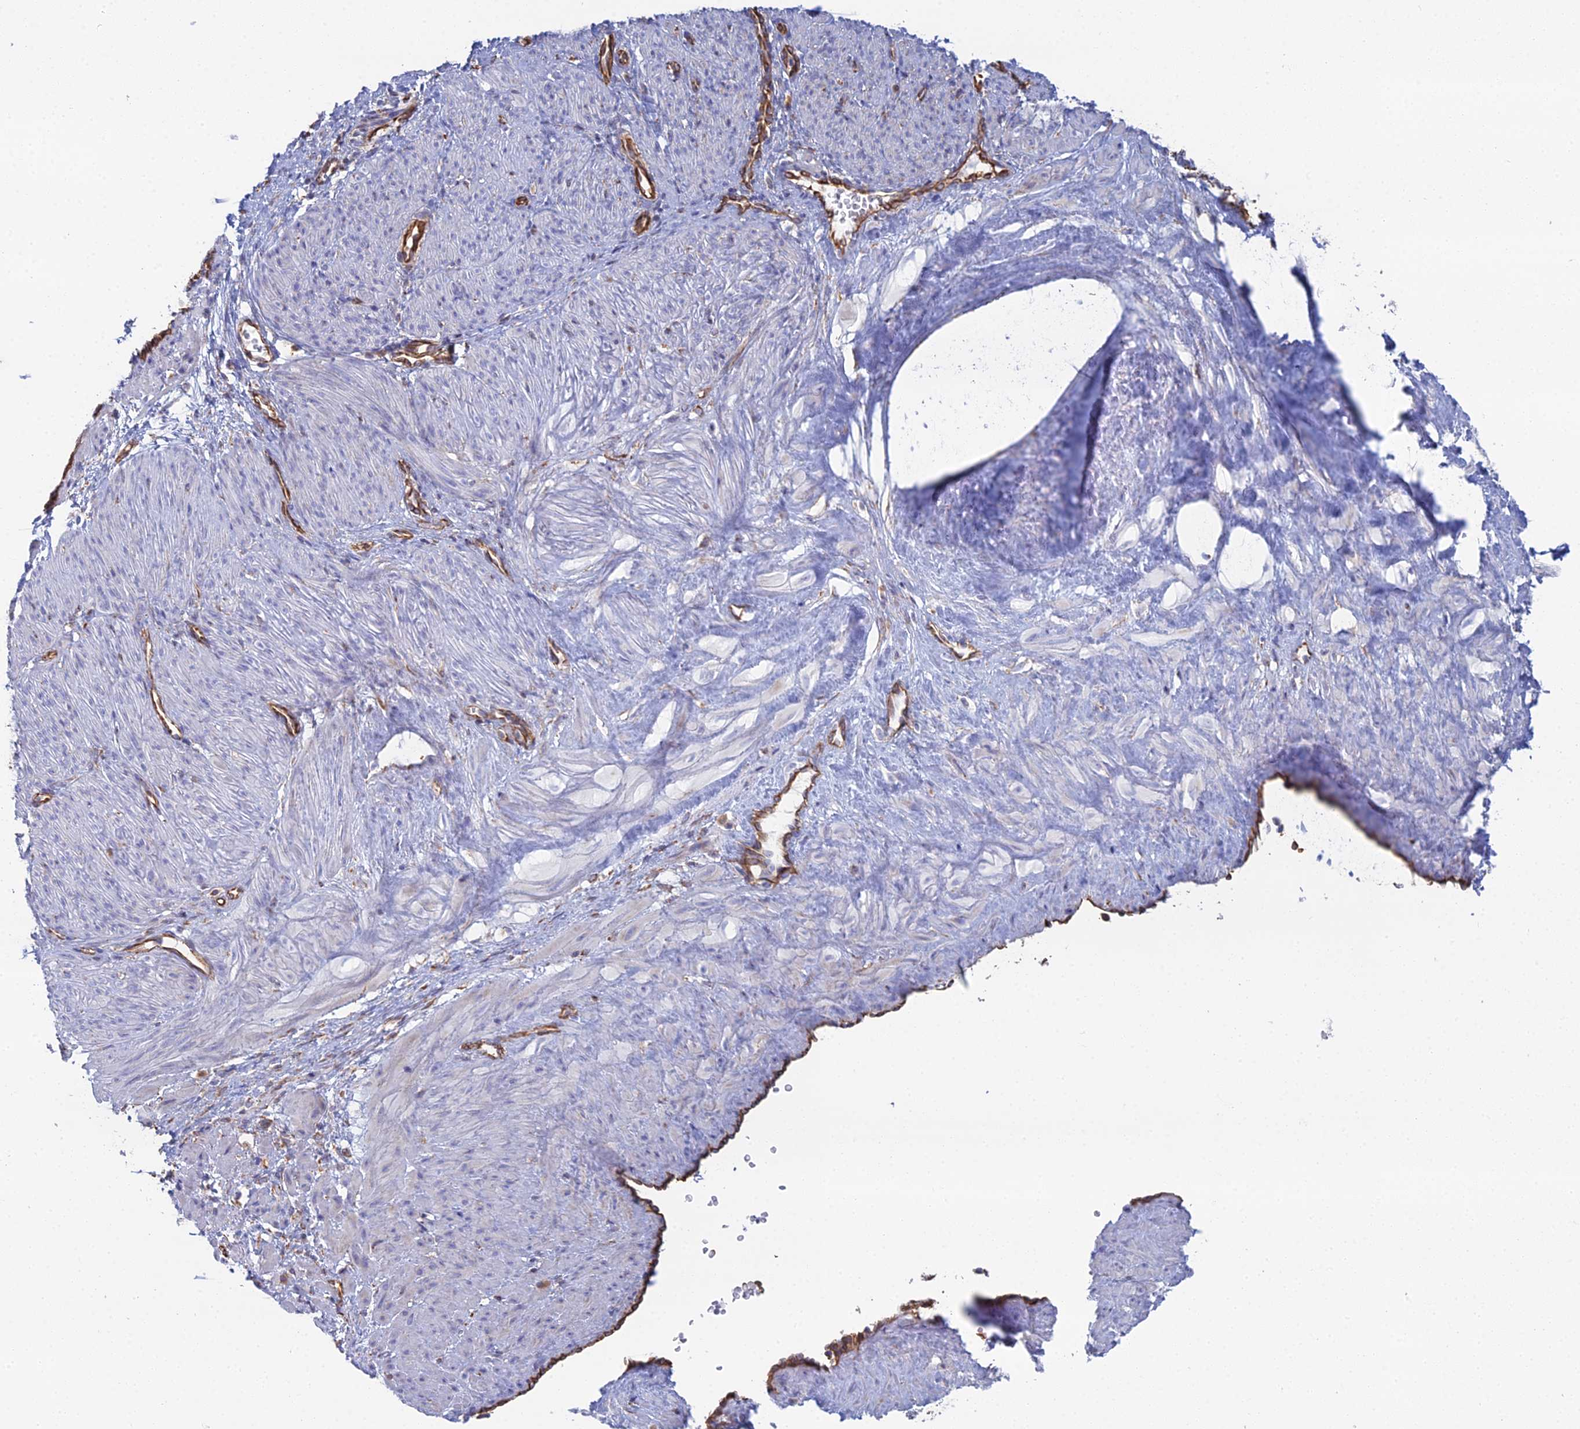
{"staining": {"intensity": "negative", "quantity": "none", "location": "none"}, "tissue": "smooth muscle", "cell_type": "Smooth muscle cells", "image_type": "normal", "snomed": [{"axis": "morphology", "description": "Normal tissue, NOS"}, {"axis": "topography", "description": "Endometrium"}], "caption": "Smooth muscle cells show no significant protein staining in unremarkable smooth muscle. Nuclei are stained in blue.", "gene": "CLVS2", "patient": {"sex": "female", "age": 33}}